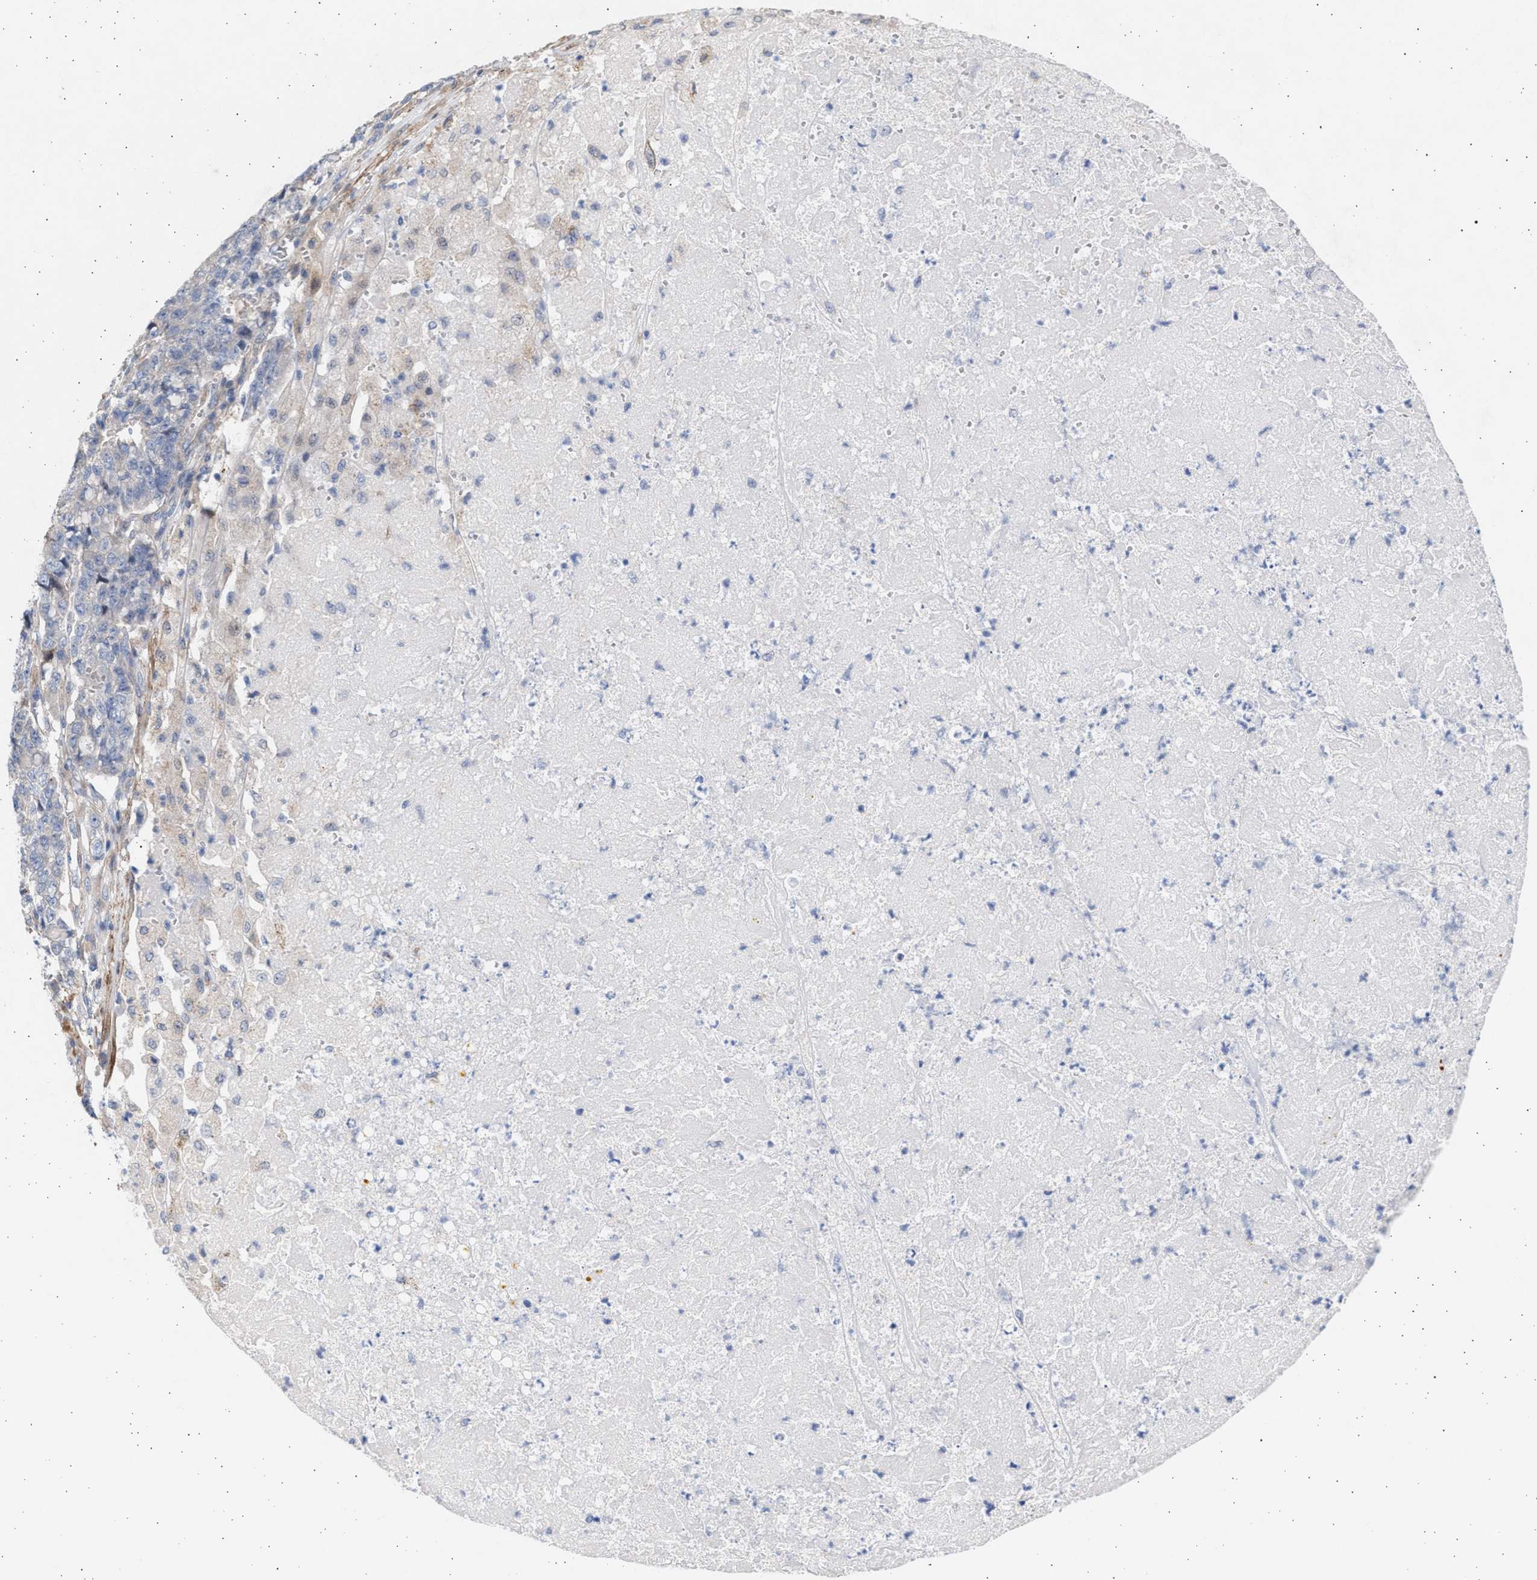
{"staining": {"intensity": "negative", "quantity": "none", "location": "none"}, "tissue": "pancreatic cancer", "cell_type": "Tumor cells", "image_type": "cancer", "snomed": [{"axis": "morphology", "description": "Adenocarcinoma, NOS"}, {"axis": "topography", "description": "Pancreas"}], "caption": "Protein analysis of pancreatic cancer displays no significant staining in tumor cells.", "gene": "NBR1", "patient": {"sex": "male", "age": 50}}